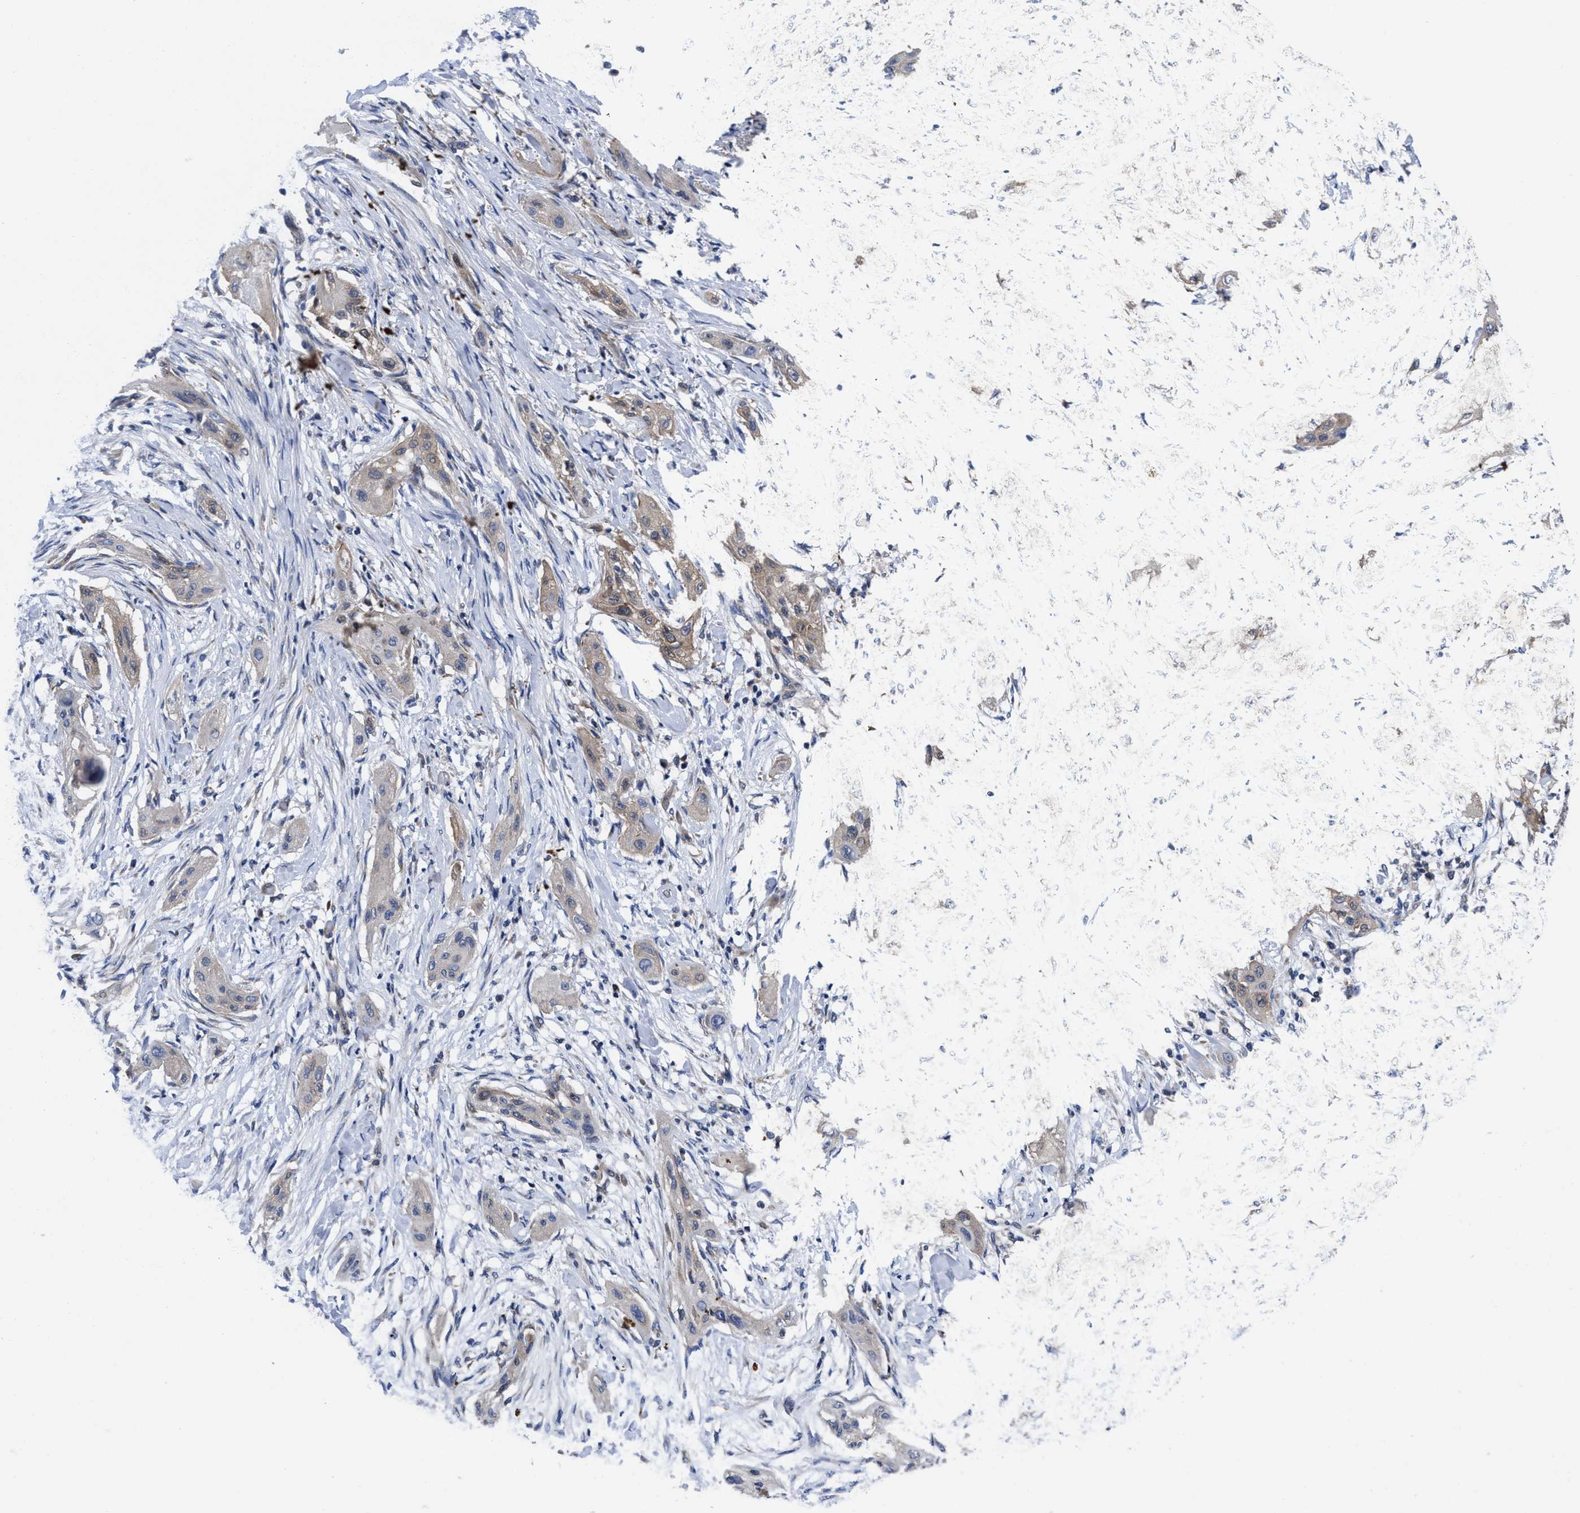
{"staining": {"intensity": "weak", "quantity": "25%-75%", "location": "cytoplasmic/membranous"}, "tissue": "lung cancer", "cell_type": "Tumor cells", "image_type": "cancer", "snomed": [{"axis": "morphology", "description": "Squamous cell carcinoma, NOS"}, {"axis": "topography", "description": "Lung"}], "caption": "An image showing weak cytoplasmic/membranous positivity in approximately 25%-75% of tumor cells in lung cancer (squamous cell carcinoma), as visualized by brown immunohistochemical staining.", "gene": "TXNDC17", "patient": {"sex": "female", "age": 47}}